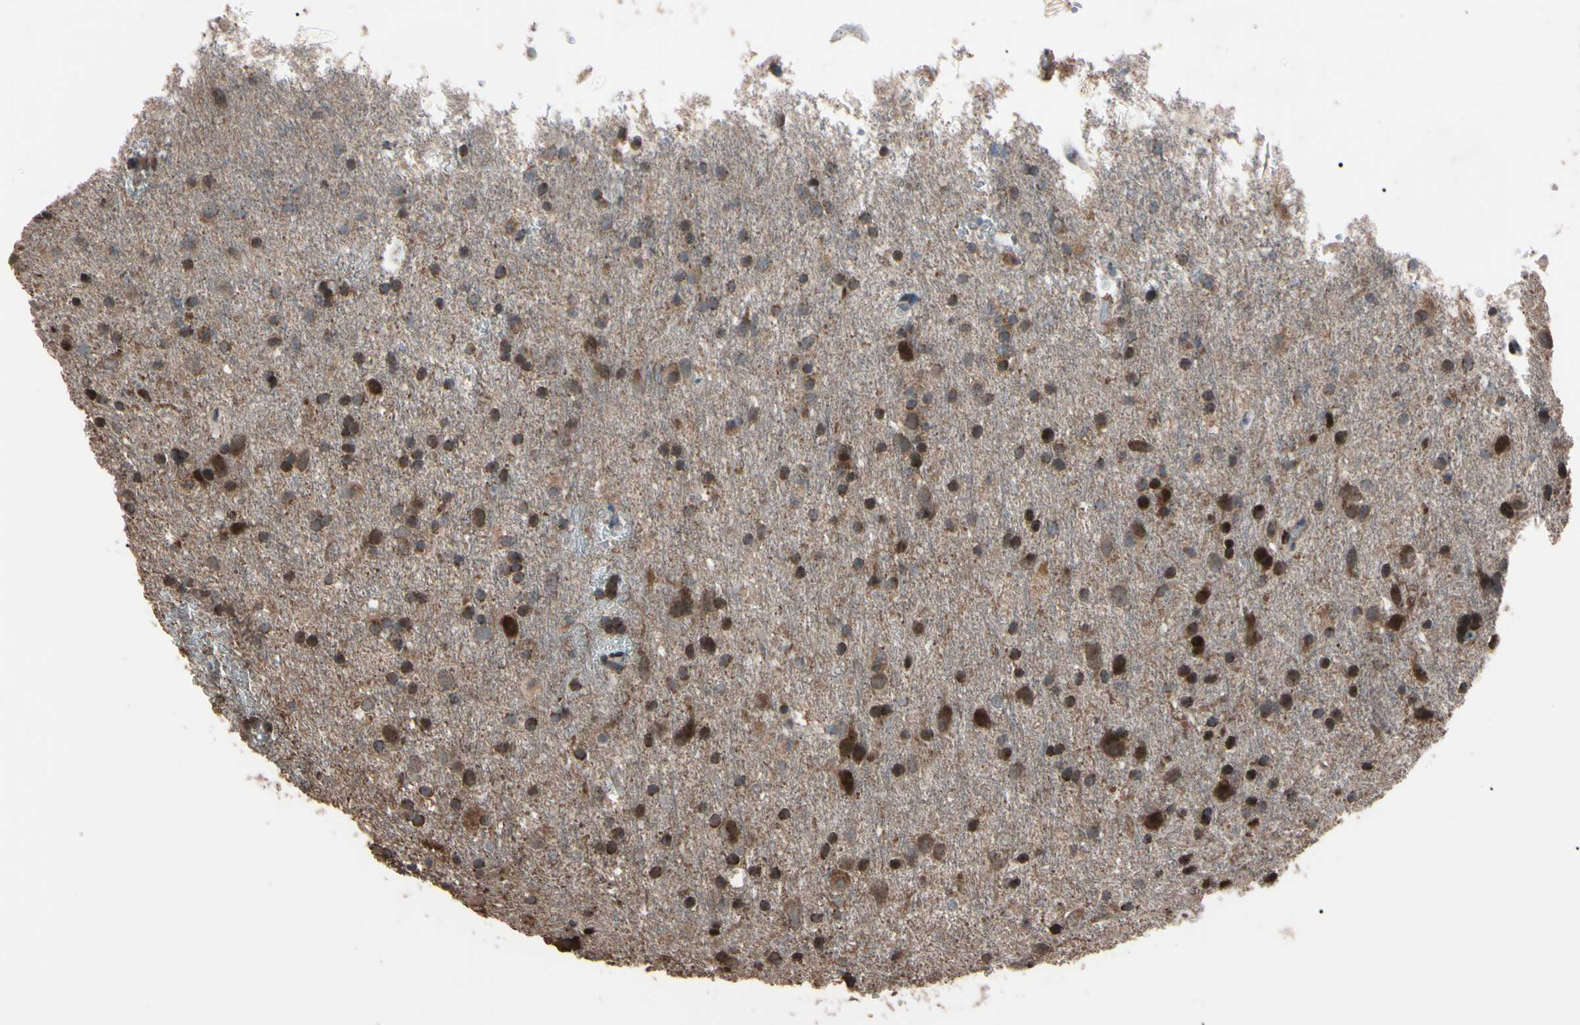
{"staining": {"intensity": "strong", "quantity": "25%-75%", "location": "cytoplasmic/membranous,nuclear"}, "tissue": "glioma", "cell_type": "Tumor cells", "image_type": "cancer", "snomed": [{"axis": "morphology", "description": "Glioma, malignant, Low grade"}, {"axis": "topography", "description": "Brain"}], "caption": "Glioma tissue displays strong cytoplasmic/membranous and nuclear expression in approximately 25%-75% of tumor cells", "gene": "TNFRSF1A", "patient": {"sex": "male", "age": 77}}